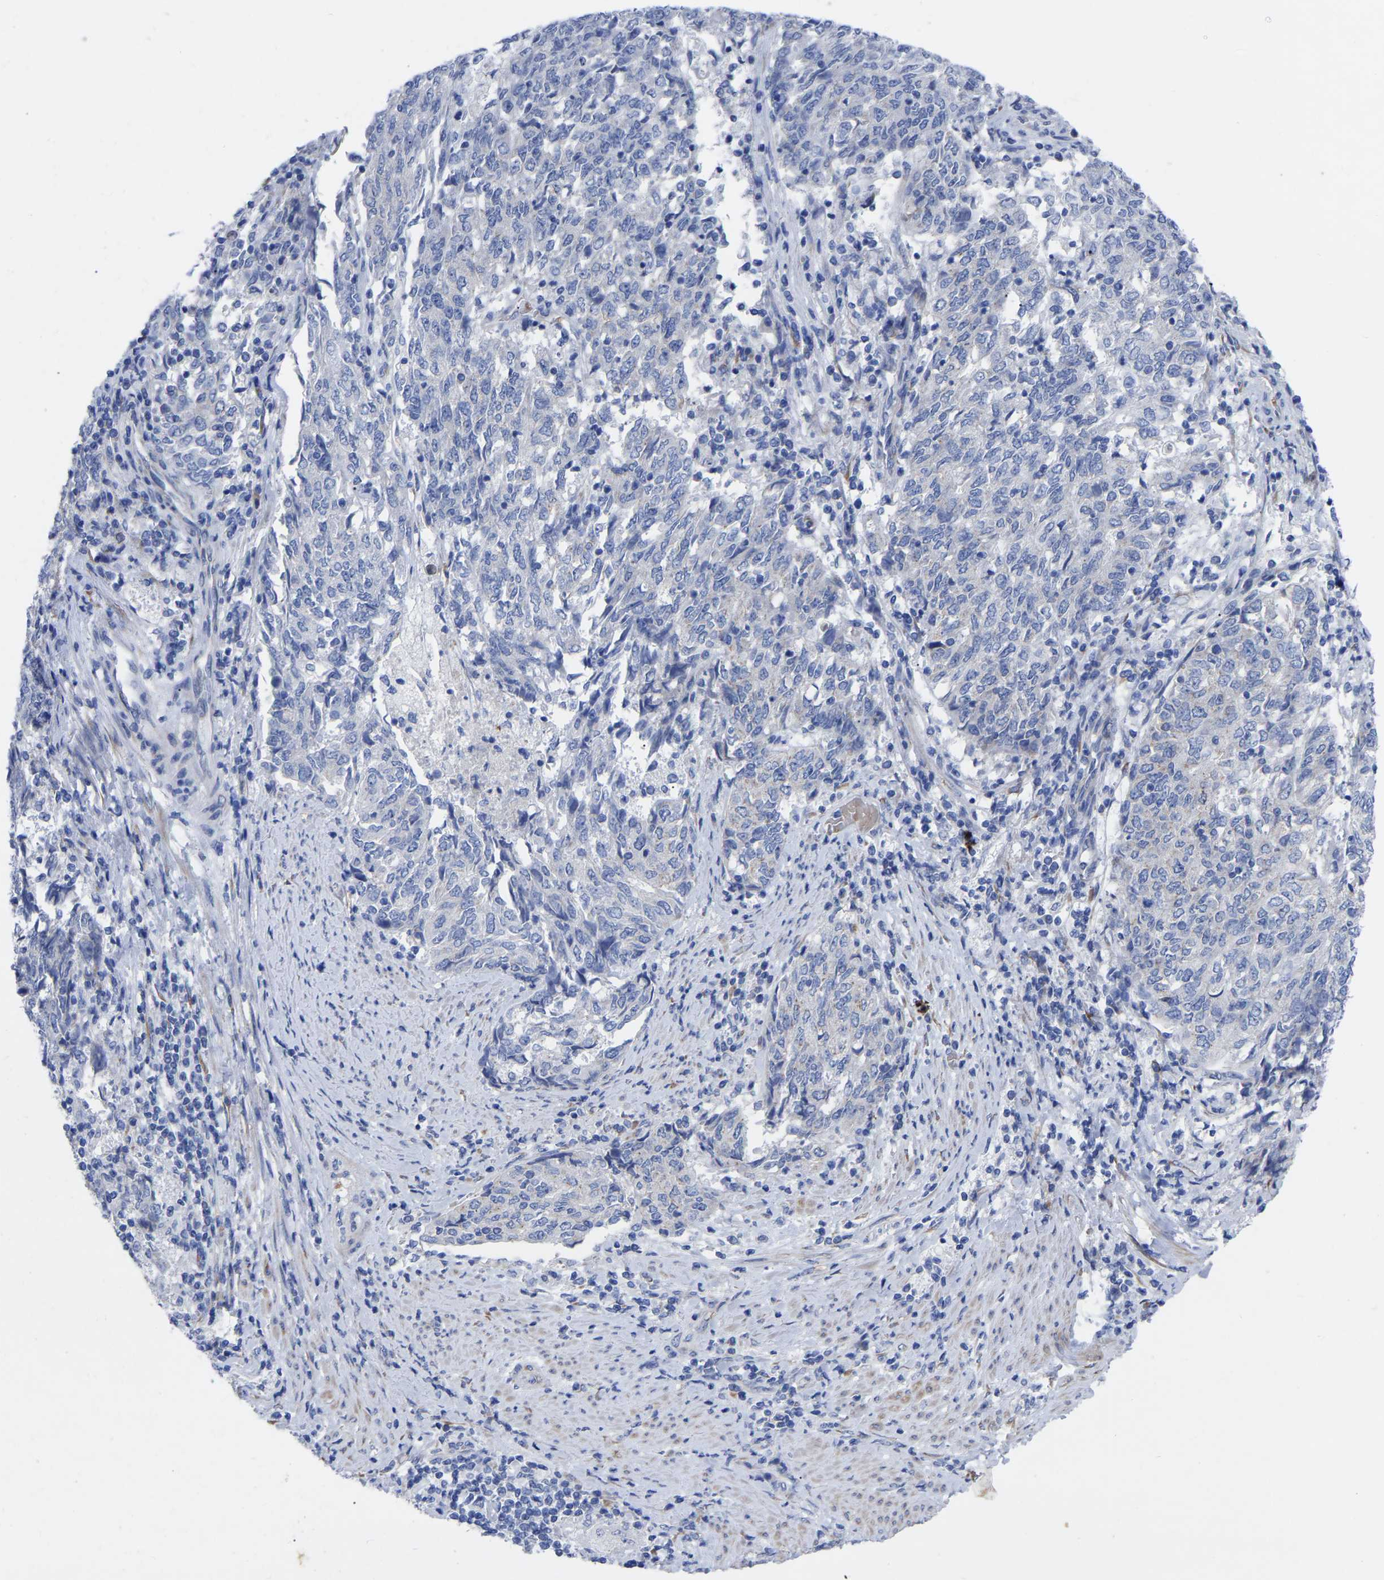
{"staining": {"intensity": "negative", "quantity": "none", "location": "none"}, "tissue": "endometrial cancer", "cell_type": "Tumor cells", "image_type": "cancer", "snomed": [{"axis": "morphology", "description": "Adenocarcinoma, NOS"}, {"axis": "topography", "description": "Endometrium"}], "caption": "DAB (3,3'-diaminobenzidine) immunohistochemical staining of human adenocarcinoma (endometrial) reveals no significant staining in tumor cells.", "gene": "GDF3", "patient": {"sex": "female", "age": 80}}